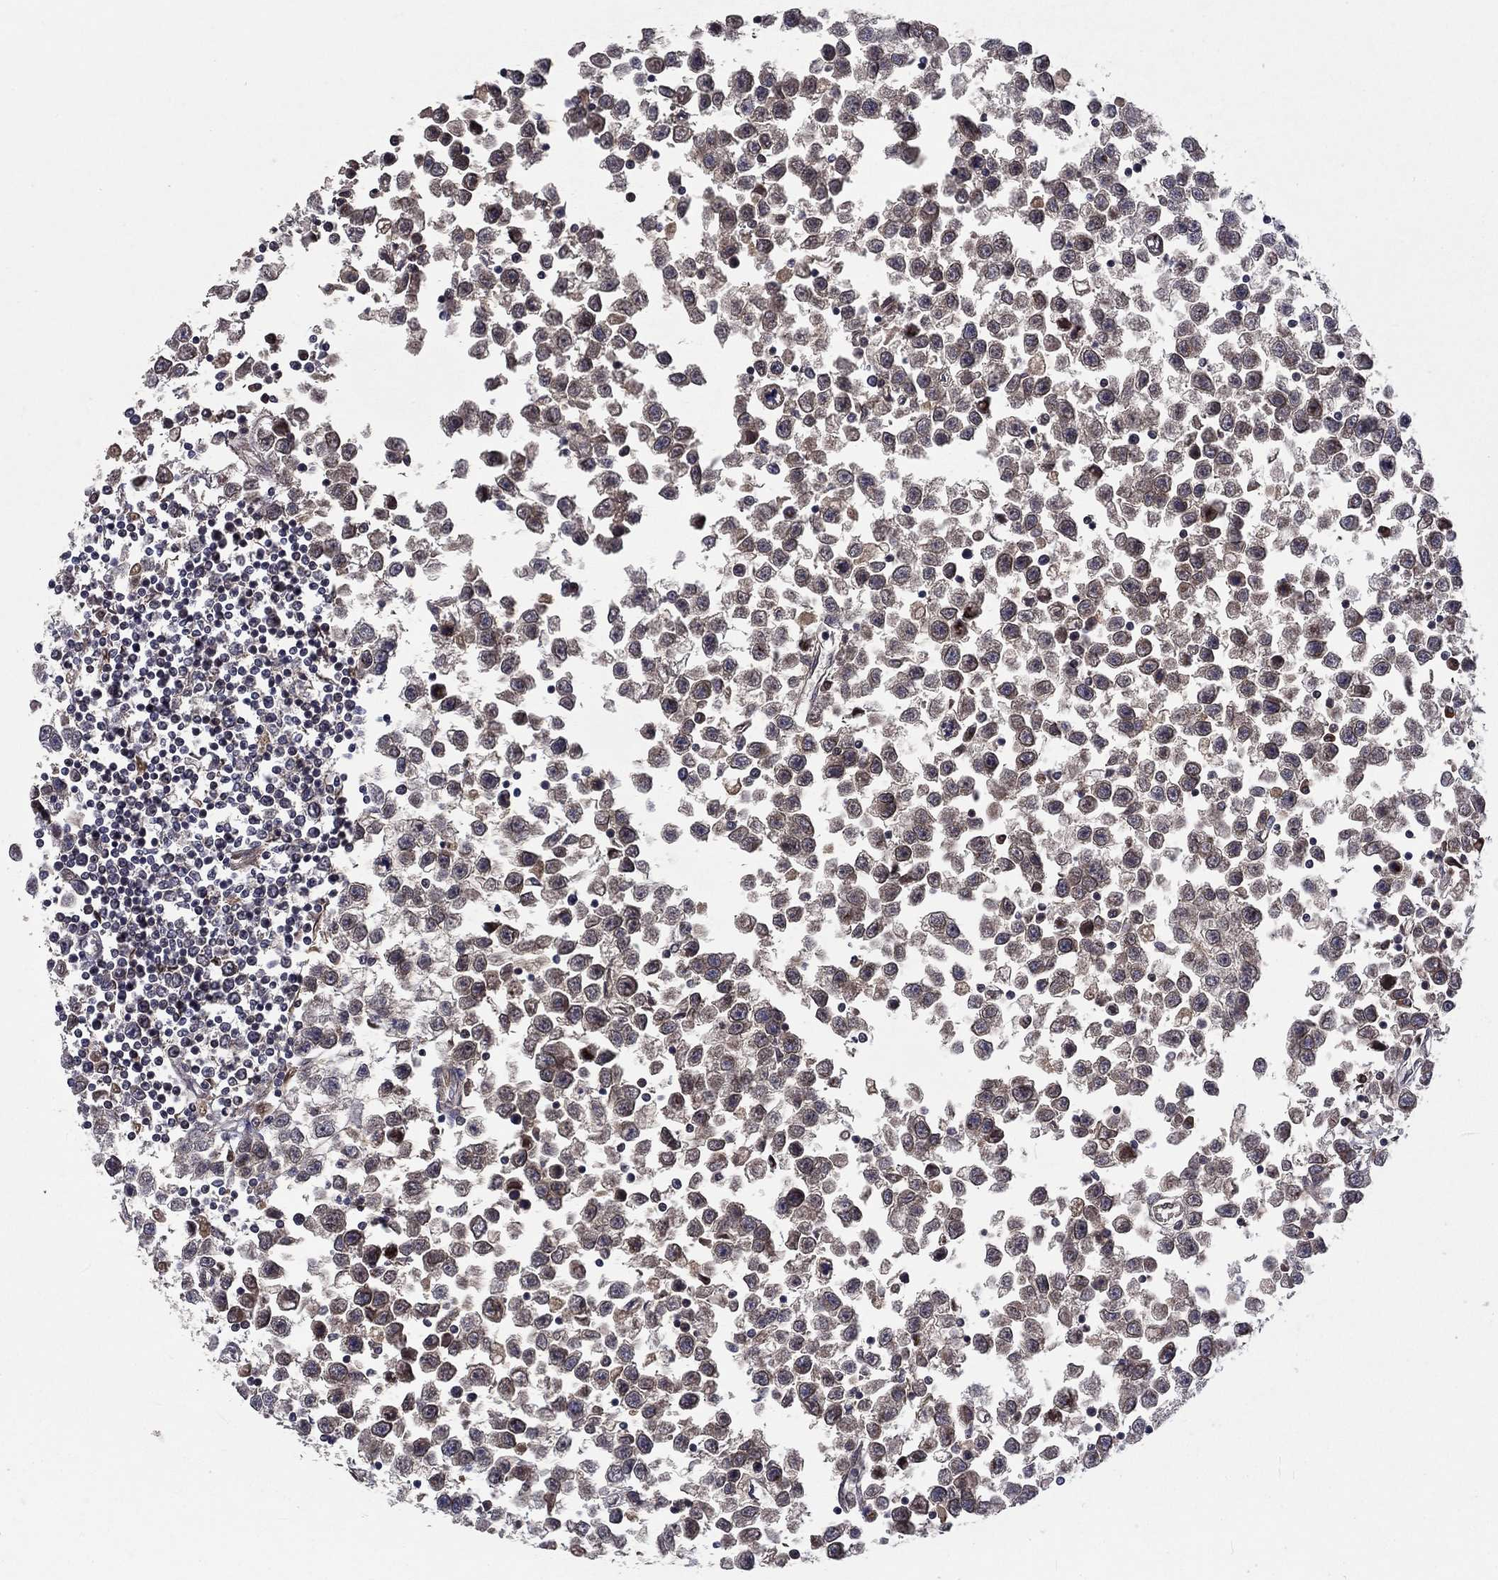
{"staining": {"intensity": "moderate", "quantity": "<25%", "location": "cytoplasmic/membranous,nuclear"}, "tissue": "testis cancer", "cell_type": "Tumor cells", "image_type": "cancer", "snomed": [{"axis": "morphology", "description": "Seminoma, NOS"}, {"axis": "topography", "description": "Testis"}], "caption": "Testis cancer (seminoma) stained with a protein marker reveals moderate staining in tumor cells.", "gene": "CETN3", "patient": {"sex": "male", "age": 34}}